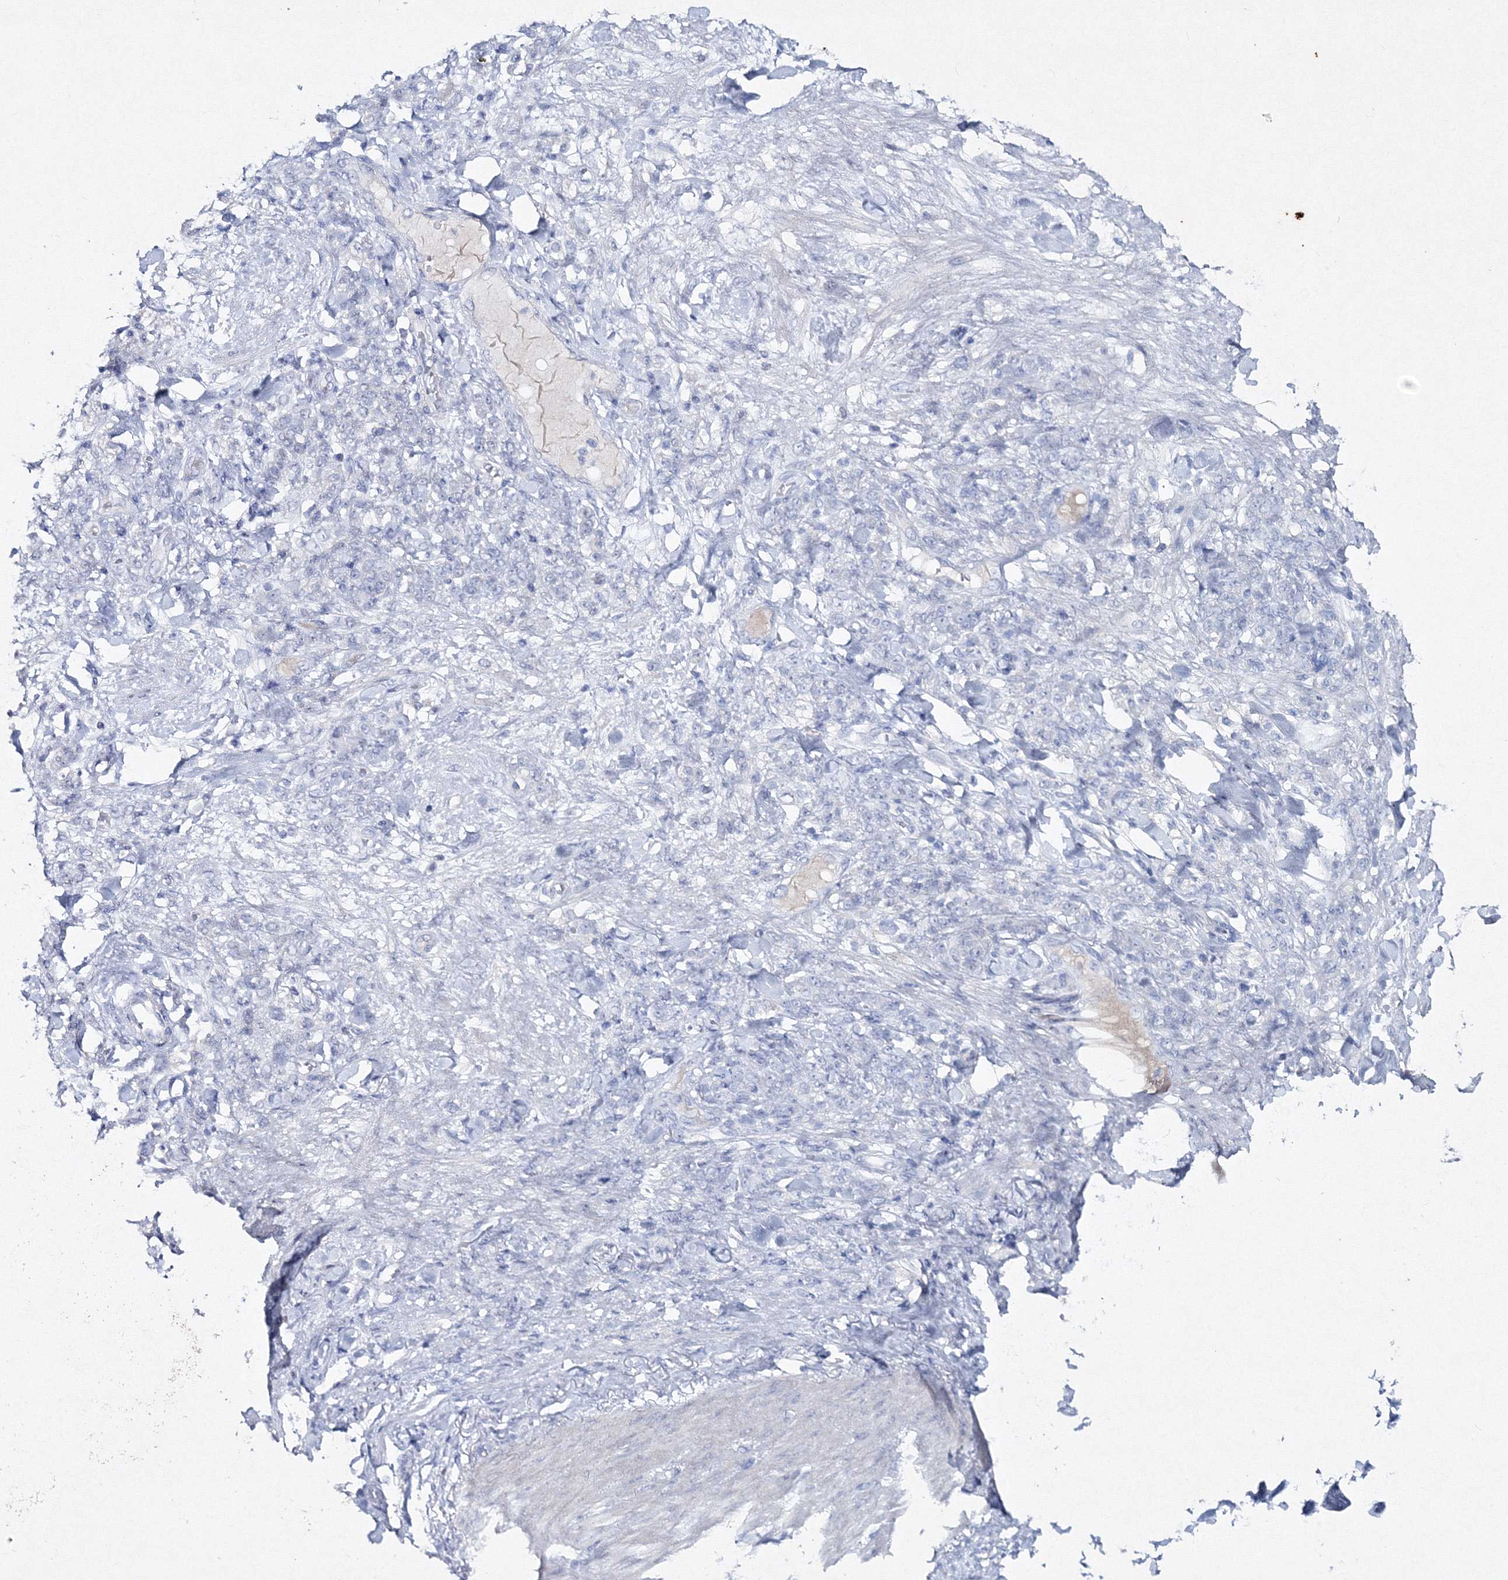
{"staining": {"intensity": "negative", "quantity": "none", "location": "none"}, "tissue": "stomach cancer", "cell_type": "Tumor cells", "image_type": "cancer", "snomed": [{"axis": "morphology", "description": "Normal tissue, NOS"}, {"axis": "morphology", "description": "Adenocarcinoma, NOS"}, {"axis": "topography", "description": "Stomach"}], "caption": "The immunohistochemistry (IHC) image has no significant positivity in tumor cells of stomach cancer (adenocarcinoma) tissue.", "gene": "GCKR", "patient": {"sex": "male", "age": 82}}